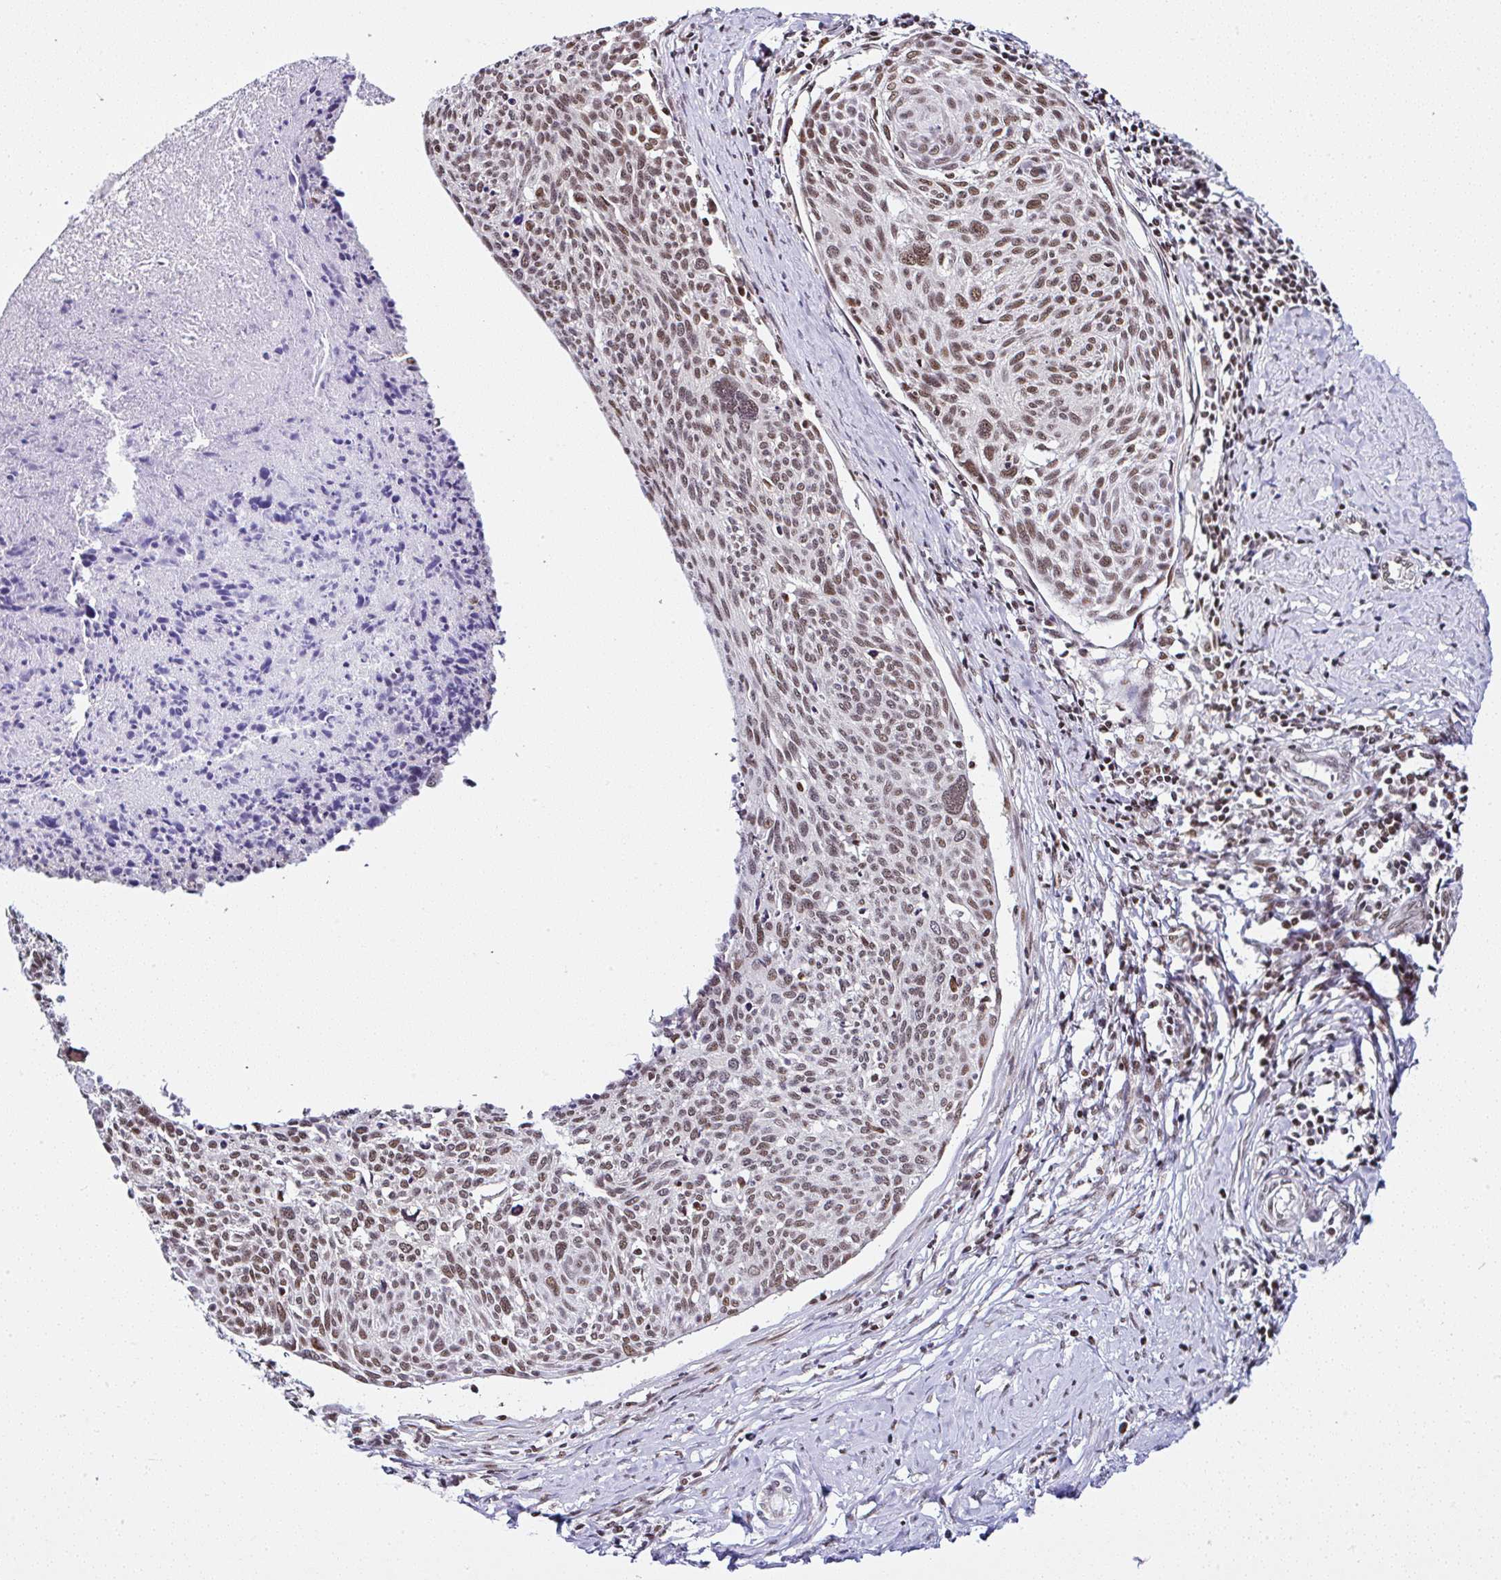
{"staining": {"intensity": "moderate", "quantity": ">75%", "location": "nuclear"}, "tissue": "cervical cancer", "cell_type": "Tumor cells", "image_type": "cancer", "snomed": [{"axis": "morphology", "description": "Squamous cell carcinoma, NOS"}, {"axis": "topography", "description": "Cervix"}], "caption": "High-magnification brightfield microscopy of squamous cell carcinoma (cervical) stained with DAB (brown) and counterstained with hematoxylin (blue). tumor cells exhibit moderate nuclear positivity is appreciated in approximately>75% of cells.", "gene": "DR1", "patient": {"sex": "female", "age": 49}}